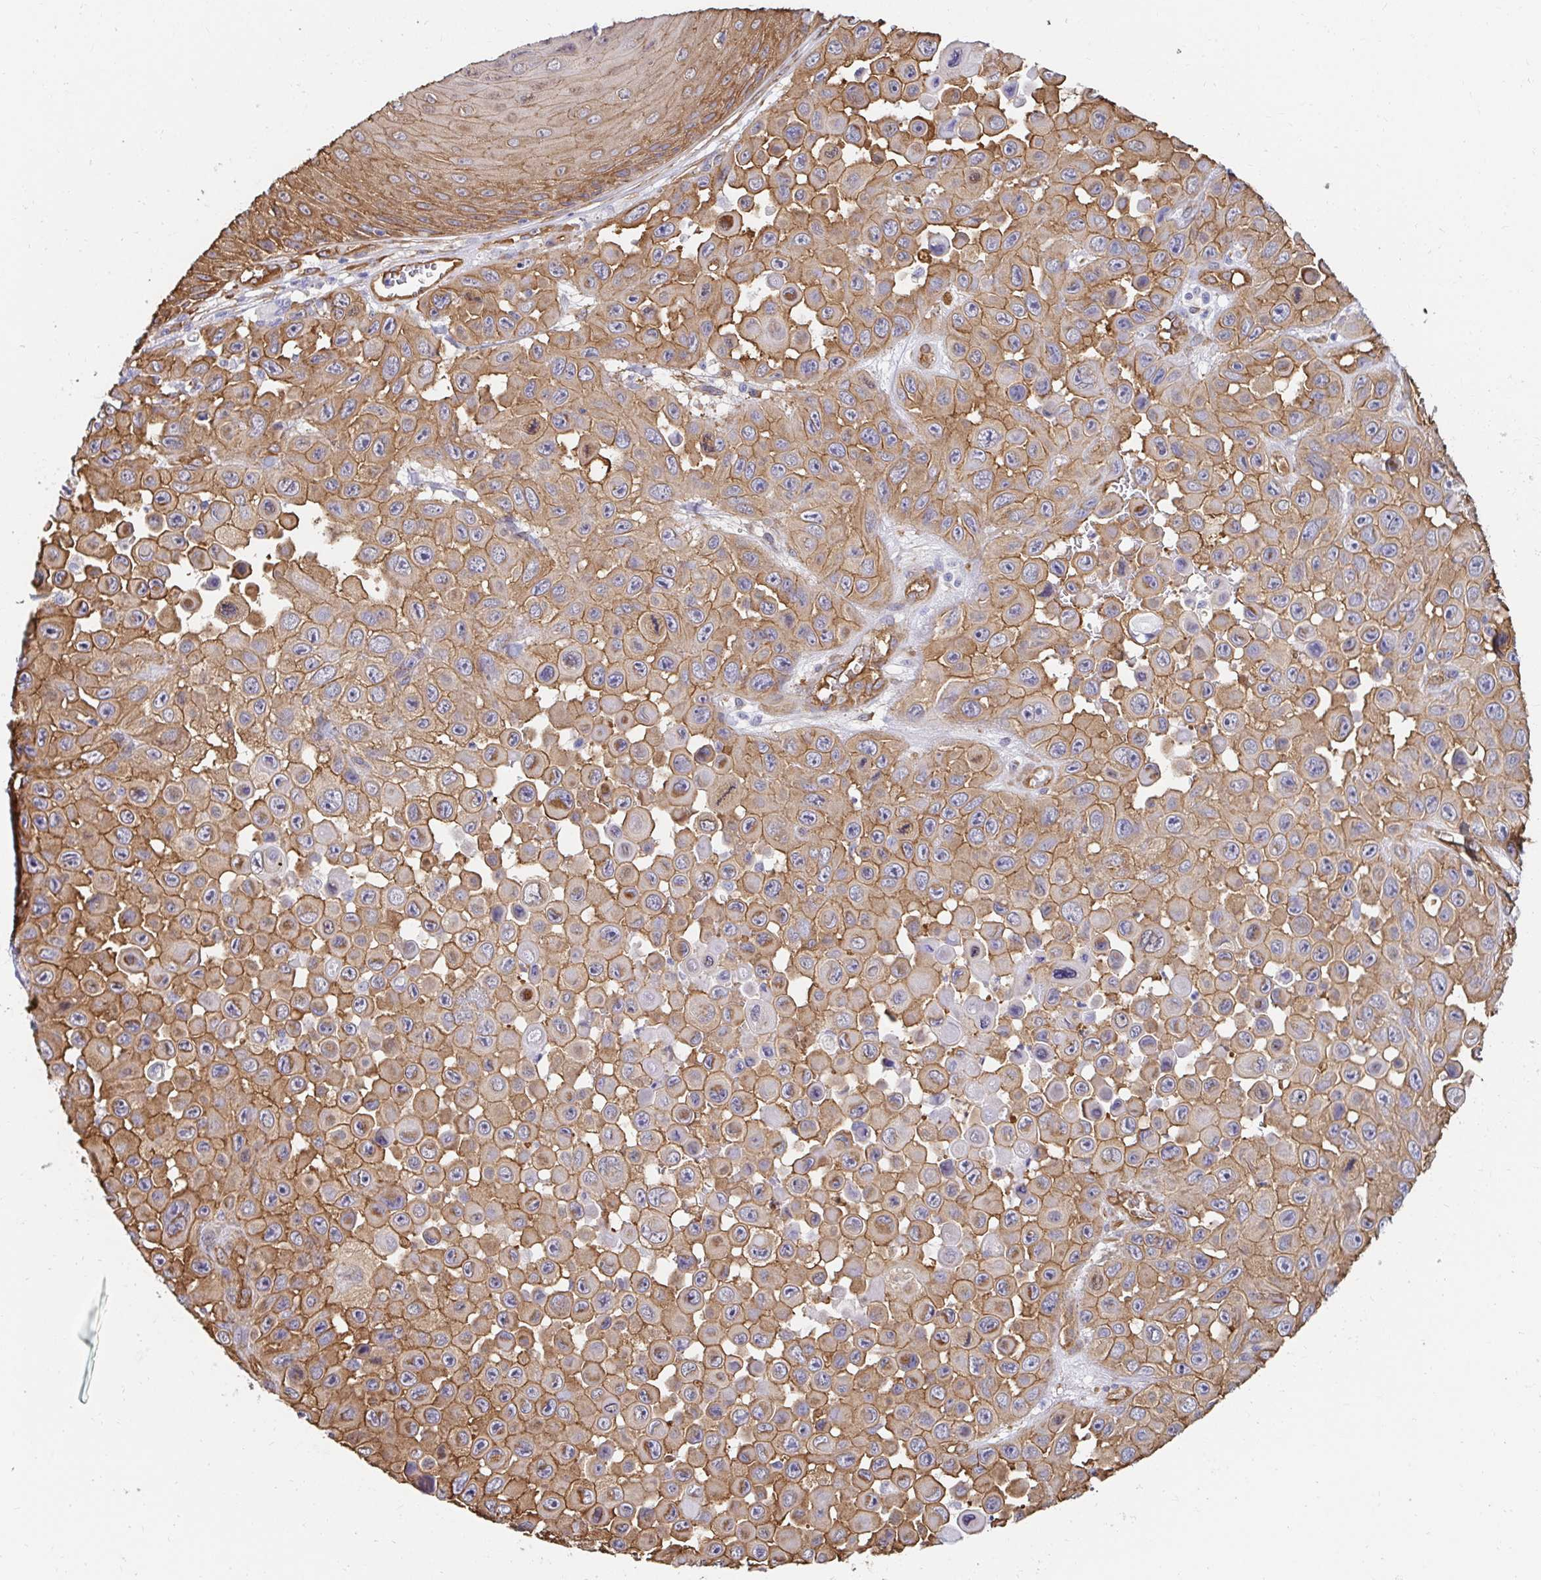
{"staining": {"intensity": "moderate", "quantity": ">75%", "location": "cytoplasmic/membranous"}, "tissue": "skin cancer", "cell_type": "Tumor cells", "image_type": "cancer", "snomed": [{"axis": "morphology", "description": "Squamous cell carcinoma, NOS"}, {"axis": "topography", "description": "Skin"}], "caption": "Protein staining demonstrates moderate cytoplasmic/membranous staining in about >75% of tumor cells in skin cancer (squamous cell carcinoma).", "gene": "CTTN", "patient": {"sex": "male", "age": 81}}